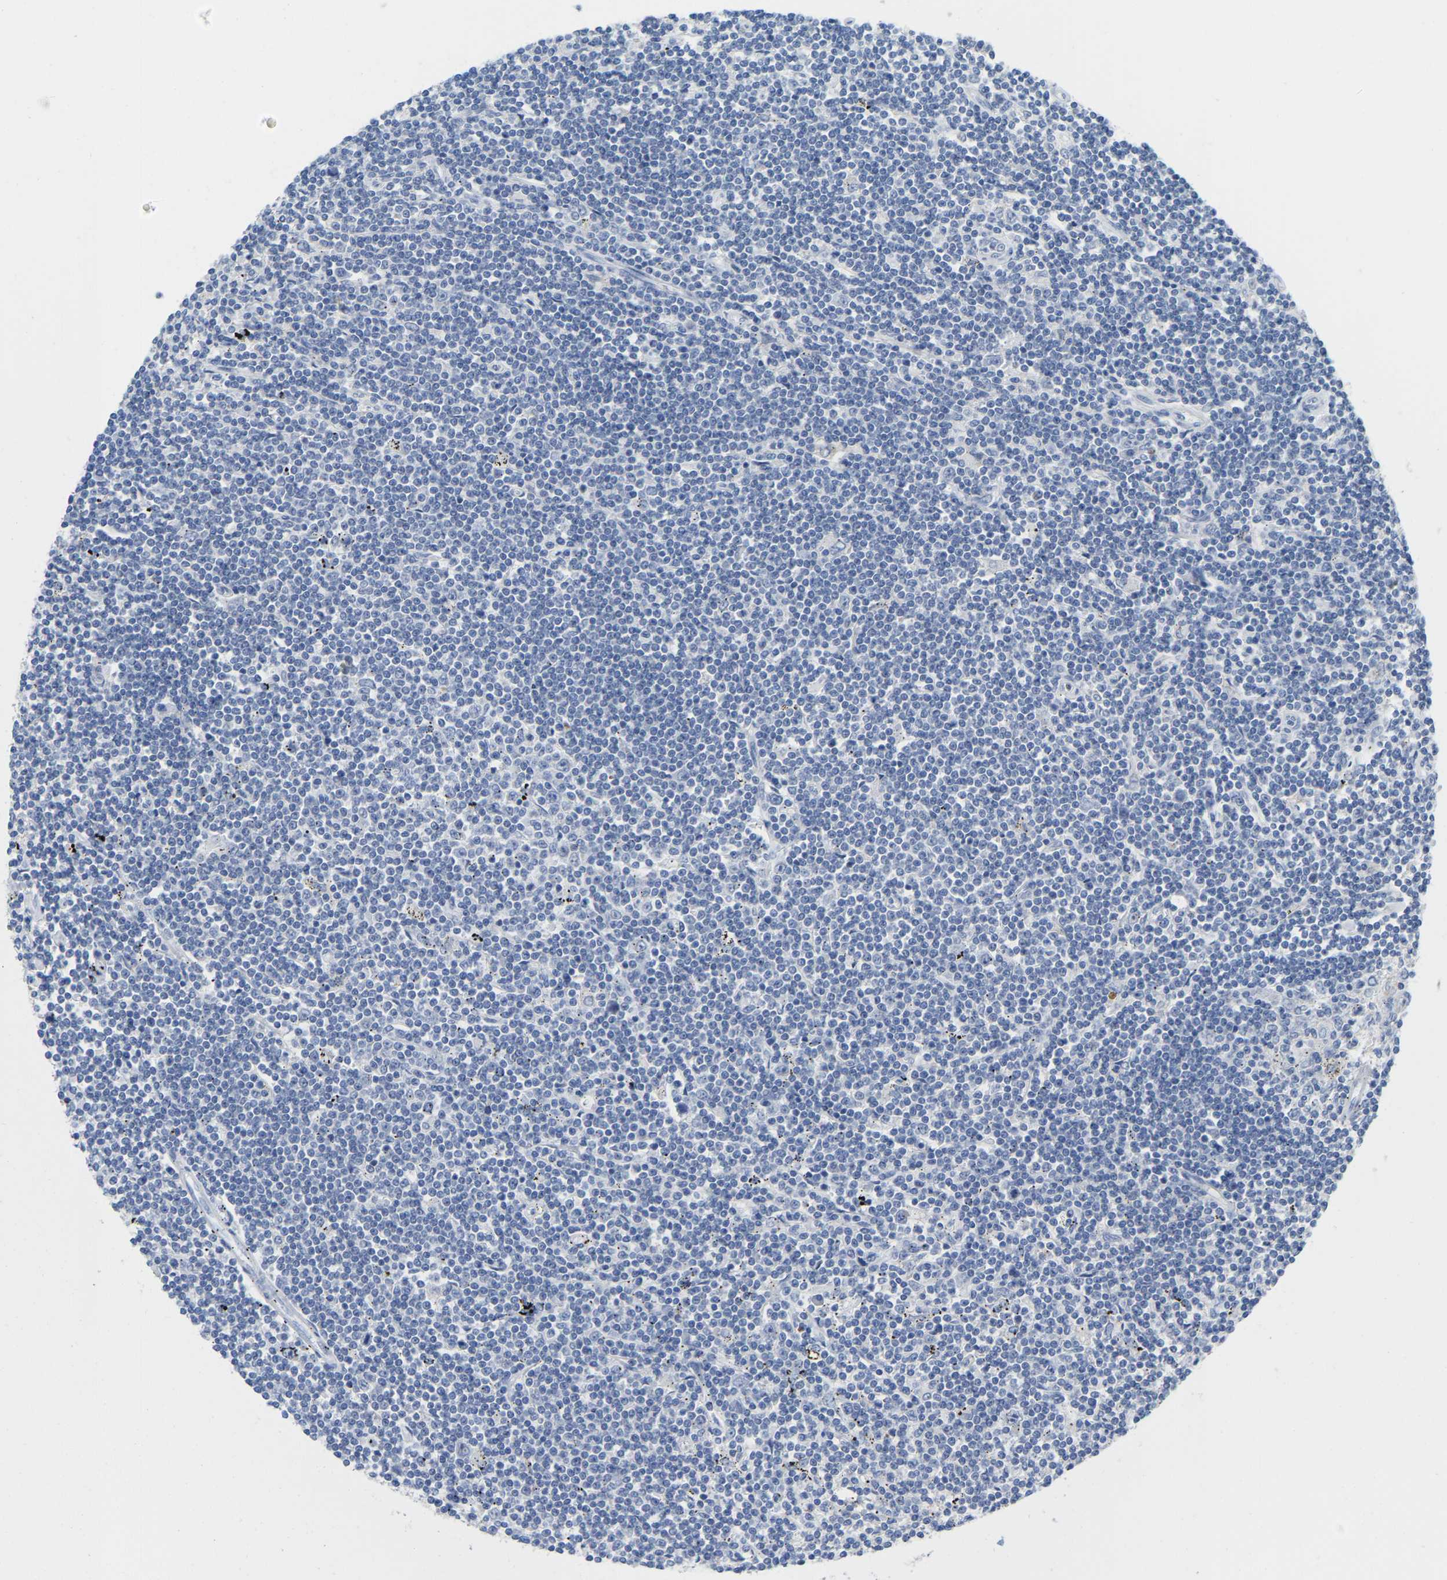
{"staining": {"intensity": "negative", "quantity": "none", "location": "none"}, "tissue": "lymphoma", "cell_type": "Tumor cells", "image_type": "cancer", "snomed": [{"axis": "morphology", "description": "Malignant lymphoma, non-Hodgkin's type, Low grade"}, {"axis": "topography", "description": "Spleen"}], "caption": "Immunohistochemistry (IHC) of lymphoma exhibits no expression in tumor cells. Nuclei are stained in blue.", "gene": "ULBP2", "patient": {"sex": "male", "age": 76}}